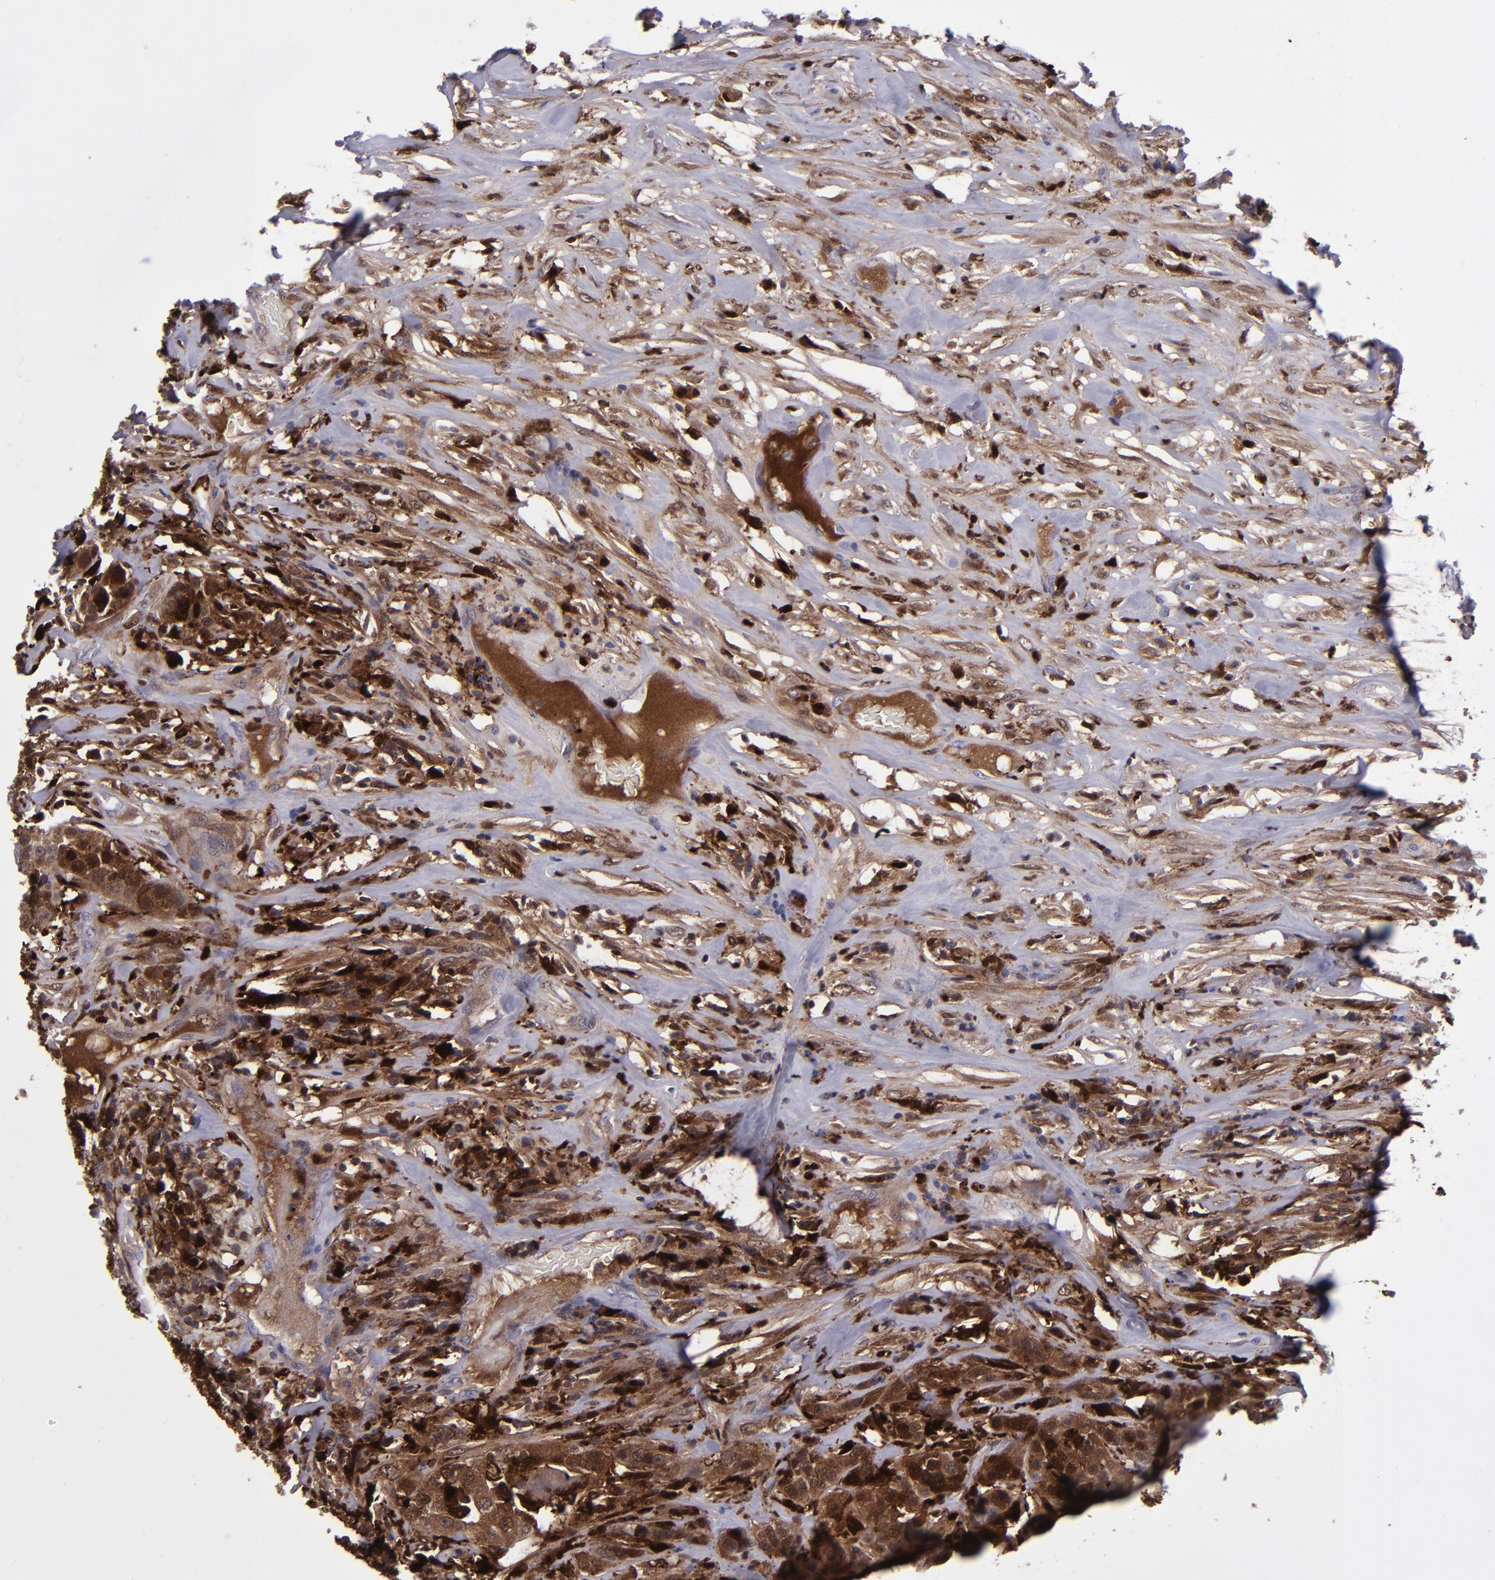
{"staining": {"intensity": "strong", "quantity": ">75%", "location": "cytoplasmic/membranous,nuclear"}, "tissue": "urothelial cancer", "cell_type": "Tumor cells", "image_type": "cancer", "snomed": [{"axis": "morphology", "description": "Urothelial carcinoma, High grade"}, {"axis": "topography", "description": "Urinary bladder"}], "caption": "This is an image of immunohistochemistry staining of urothelial carcinoma (high-grade), which shows strong positivity in the cytoplasmic/membranous and nuclear of tumor cells.", "gene": "TYMP", "patient": {"sex": "male", "age": 74}}